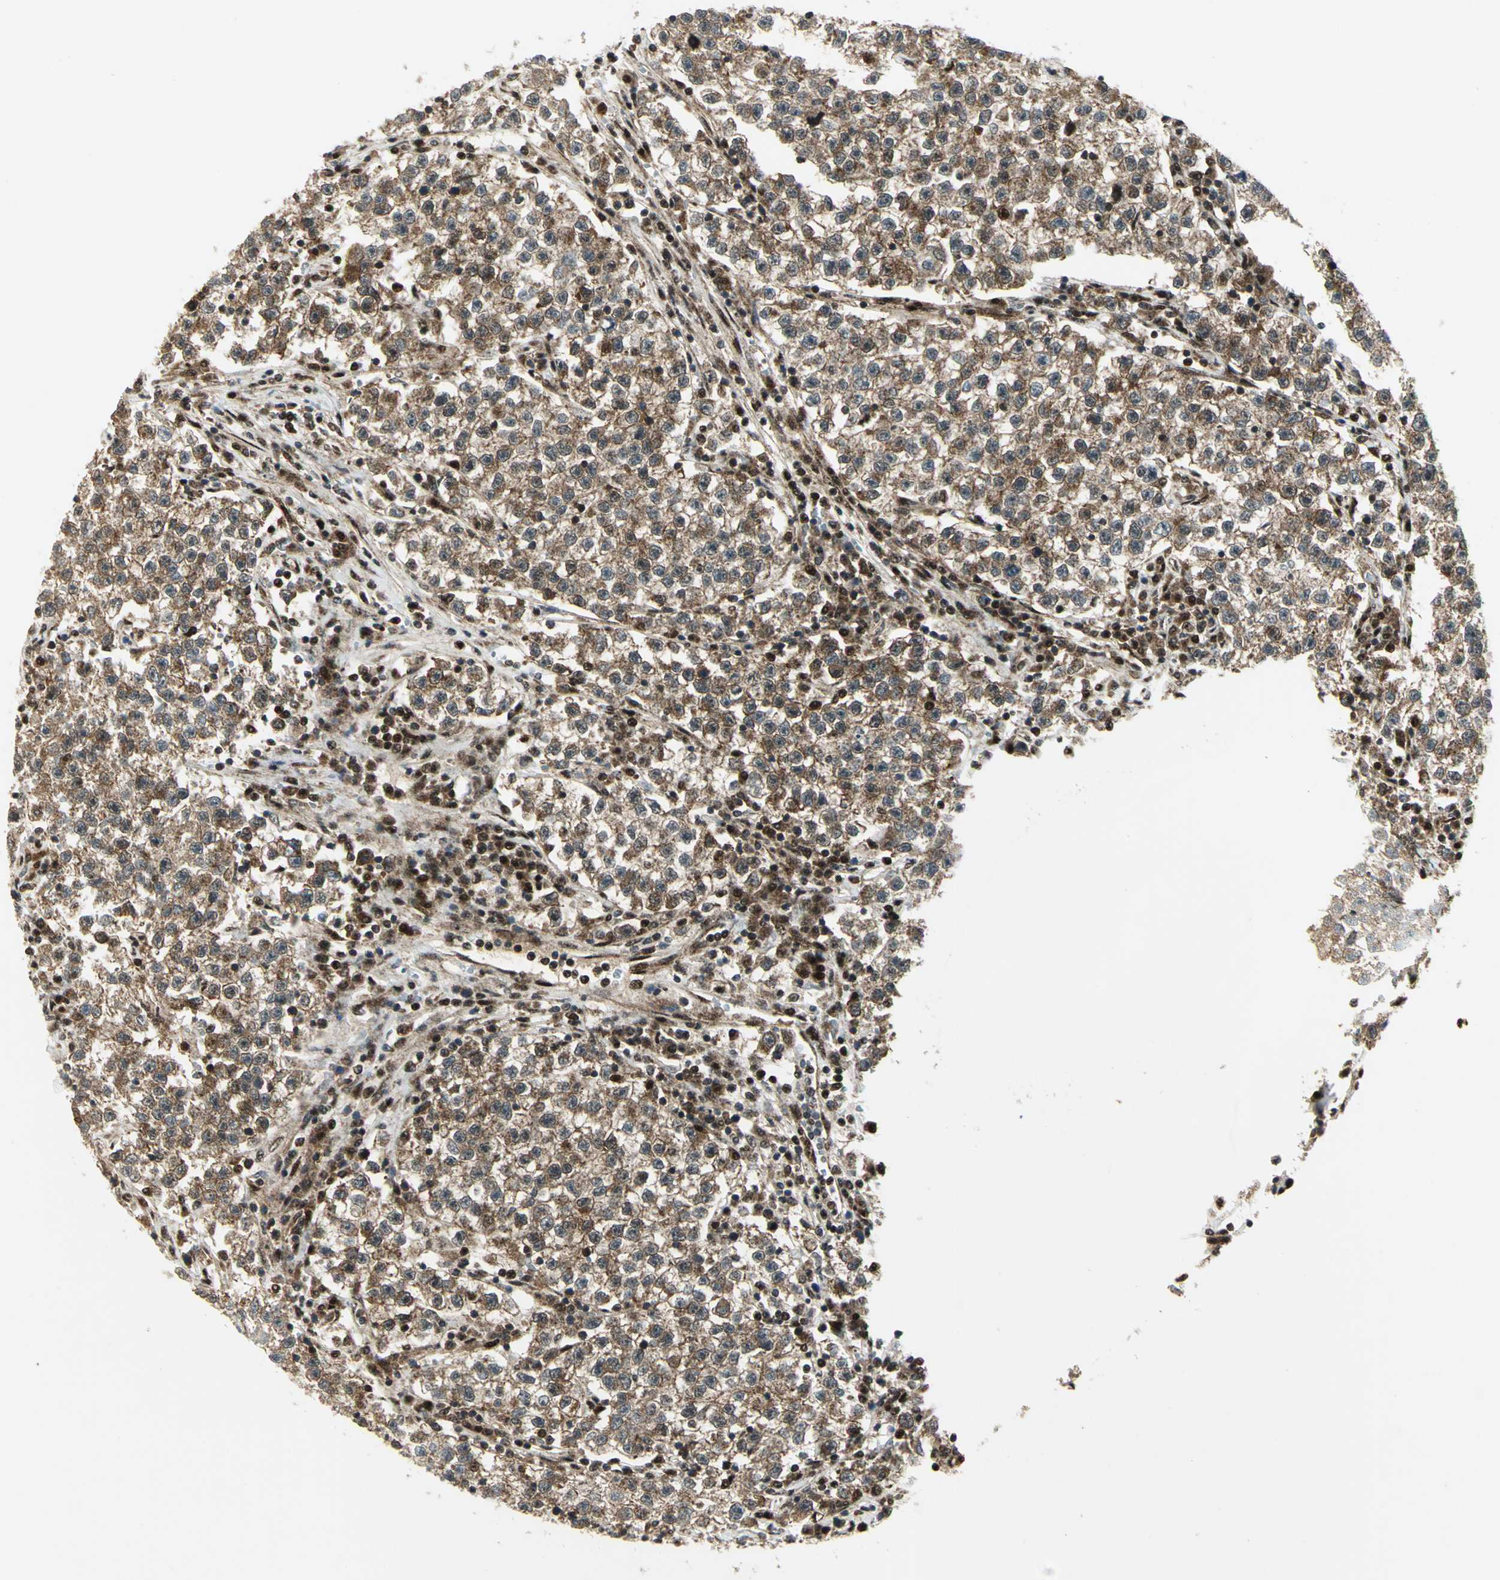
{"staining": {"intensity": "moderate", "quantity": ">75%", "location": "cytoplasmic/membranous,nuclear"}, "tissue": "testis cancer", "cell_type": "Tumor cells", "image_type": "cancer", "snomed": [{"axis": "morphology", "description": "Seminoma, NOS"}, {"axis": "topography", "description": "Testis"}], "caption": "High-magnification brightfield microscopy of testis seminoma stained with DAB (3,3'-diaminobenzidine) (brown) and counterstained with hematoxylin (blue). tumor cells exhibit moderate cytoplasmic/membranous and nuclear positivity is identified in about>75% of cells. Ihc stains the protein in brown and the nuclei are stained blue.", "gene": "COPS5", "patient": {"sex": "male", "age": 22}}